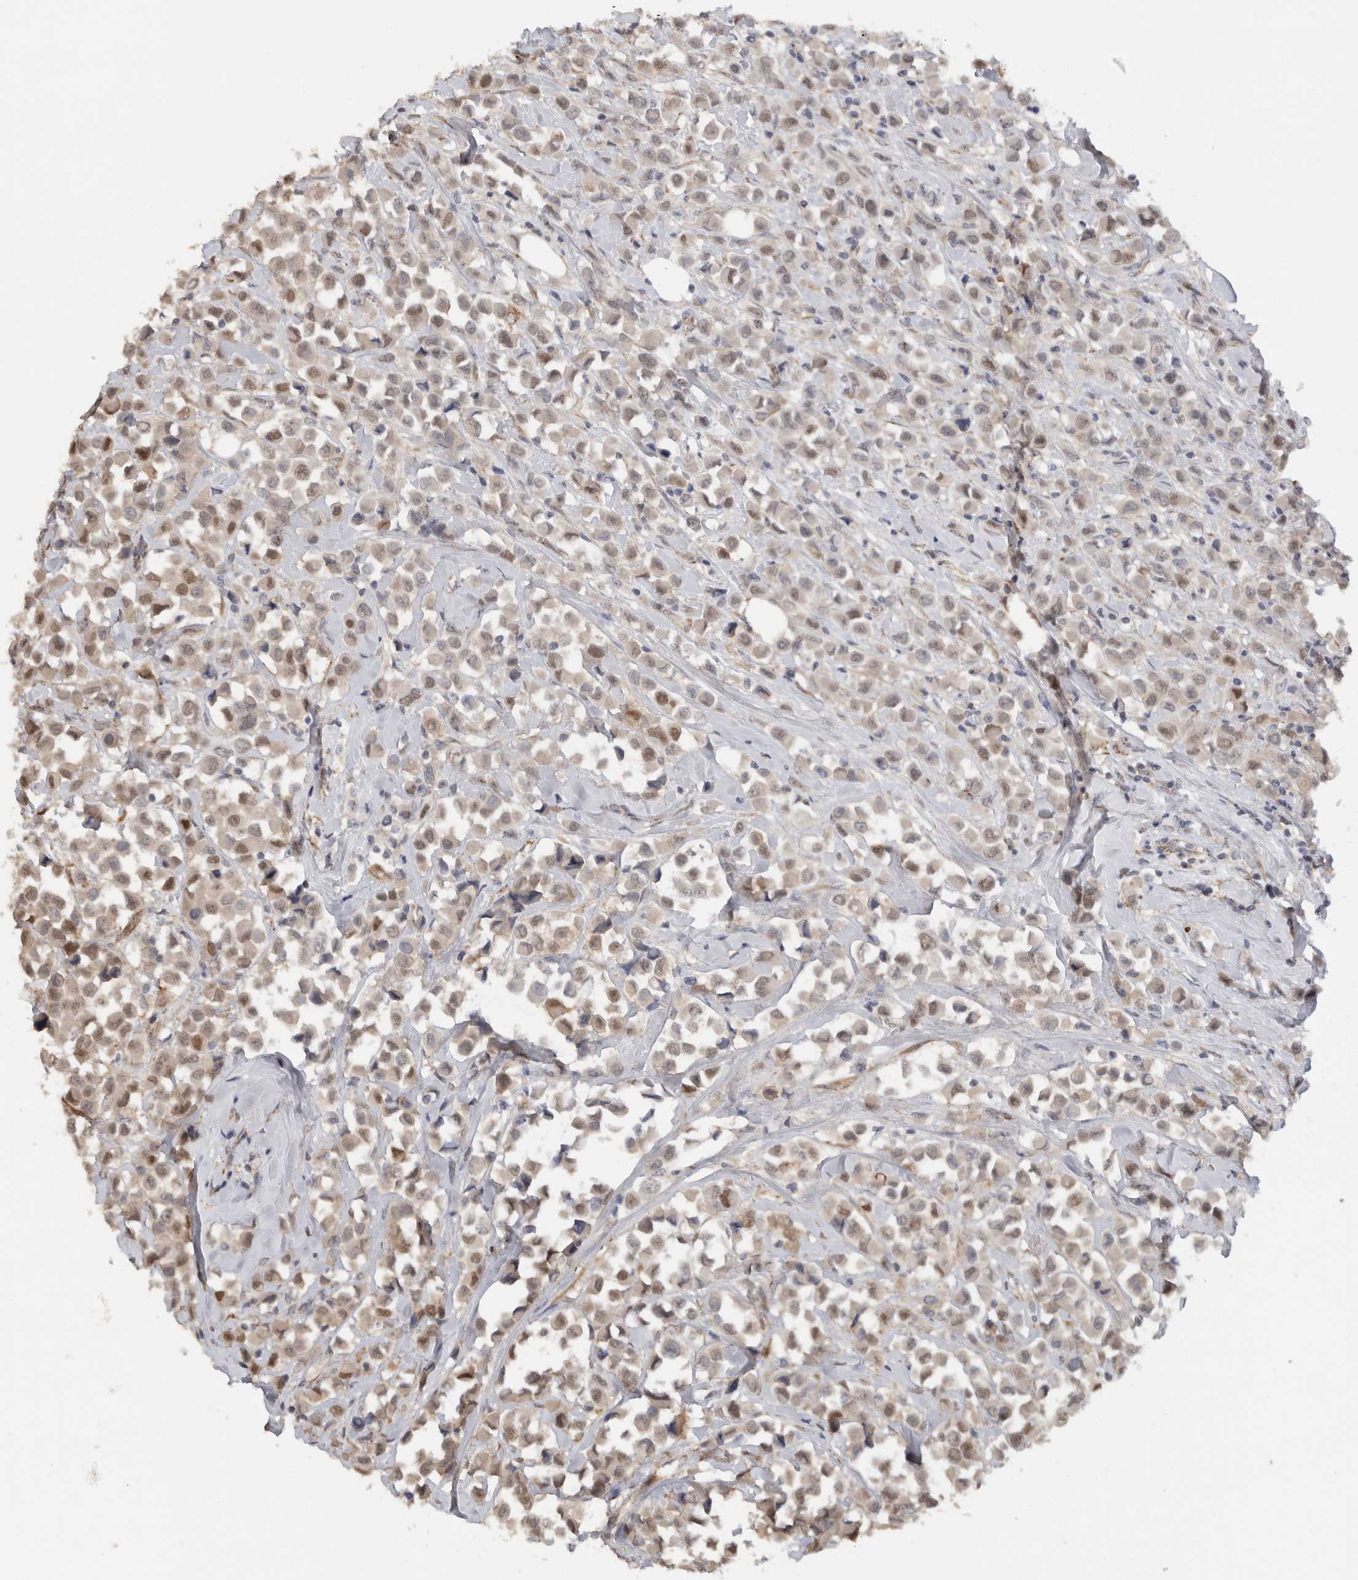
{"staining": {"intensity": "moderate", "quantity": "<25%", "location": "nuclear"}, "tissue": "breast cancer", "cell_type": "Tumor cells", "image_type": "cancer", "snomed": [{"axis": "morphology", "description": "Duct carcinoma"}, {"axis": "topography", "description": "Breast"}], "caption": "IHC micrograph of neoplastic tissue: breast cancer stained using immunohistochemistry (IHC) exhibits low levels of moderate protein expression localized specifically in the nuclear of tumor cells, appearing as a nuclear brown color.", "gene": "DYRK2", "patient": {"sex": "female", "age": 61}}